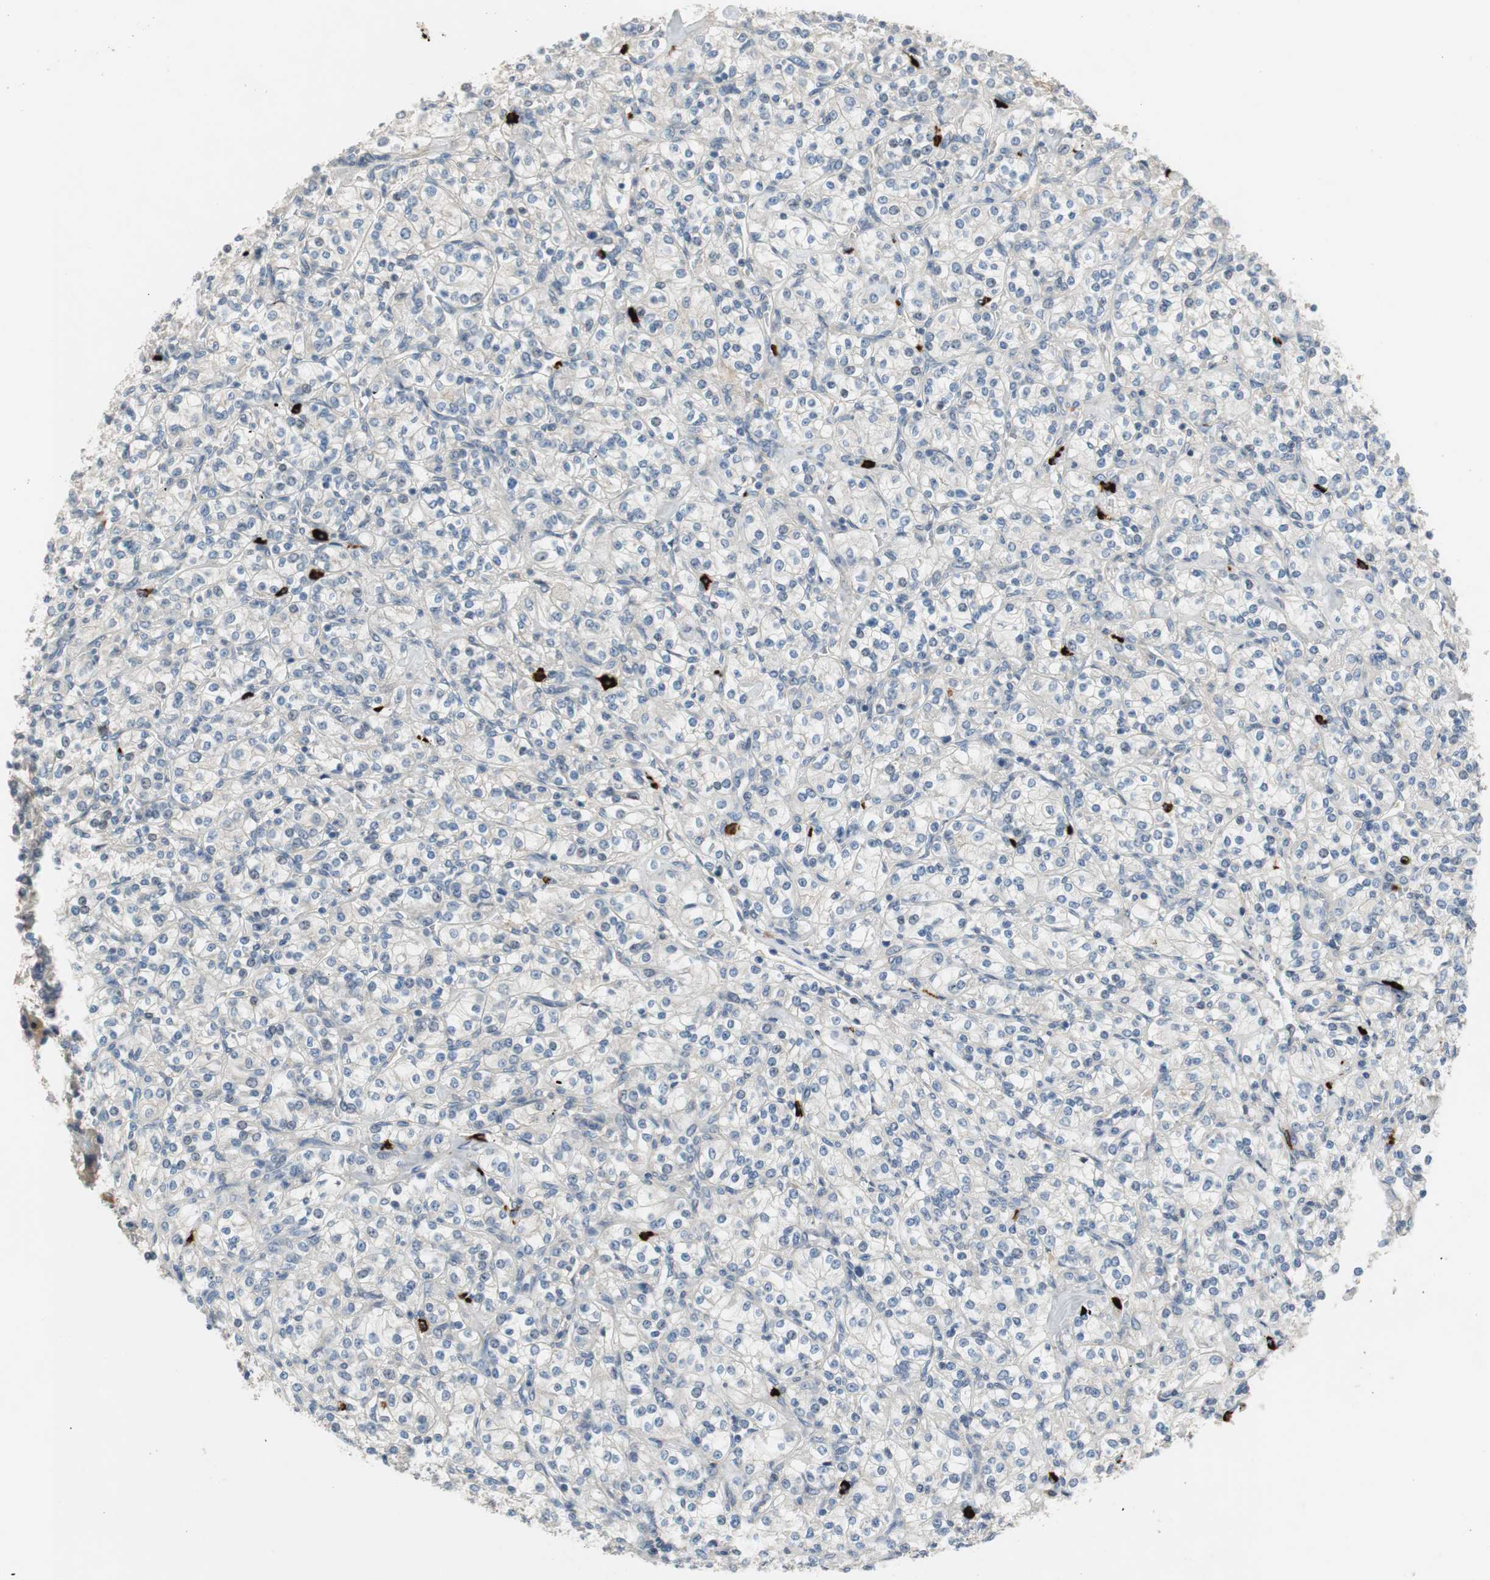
{"staining": {"intensity": "weak", "quantity": "25%-75%", "location": "cytoplasmic/membranous"}, "tissue": "renal cancer", "cell_type": "Tumor cells", "image_type": "cancer", "snomed": [{"axis": "morphology", "description": "Adenocarcinoma, NOS"}, {"axis": "topography", "description": "Kidney"}], "caption": "A high-resolution histopathology image shows immunohistochemistry (IHC) staining of renal cancer (adenocarcinoma), which displays weak cytoplasmic/membranous staining in about 25%-75% of tumor cells. Immunohistochemistry (ihc) stains the protein of interest in brown and the nuclei are stained blue.", "gene": "COL12A1", "patient": {"sex": "male", "age": 77}}